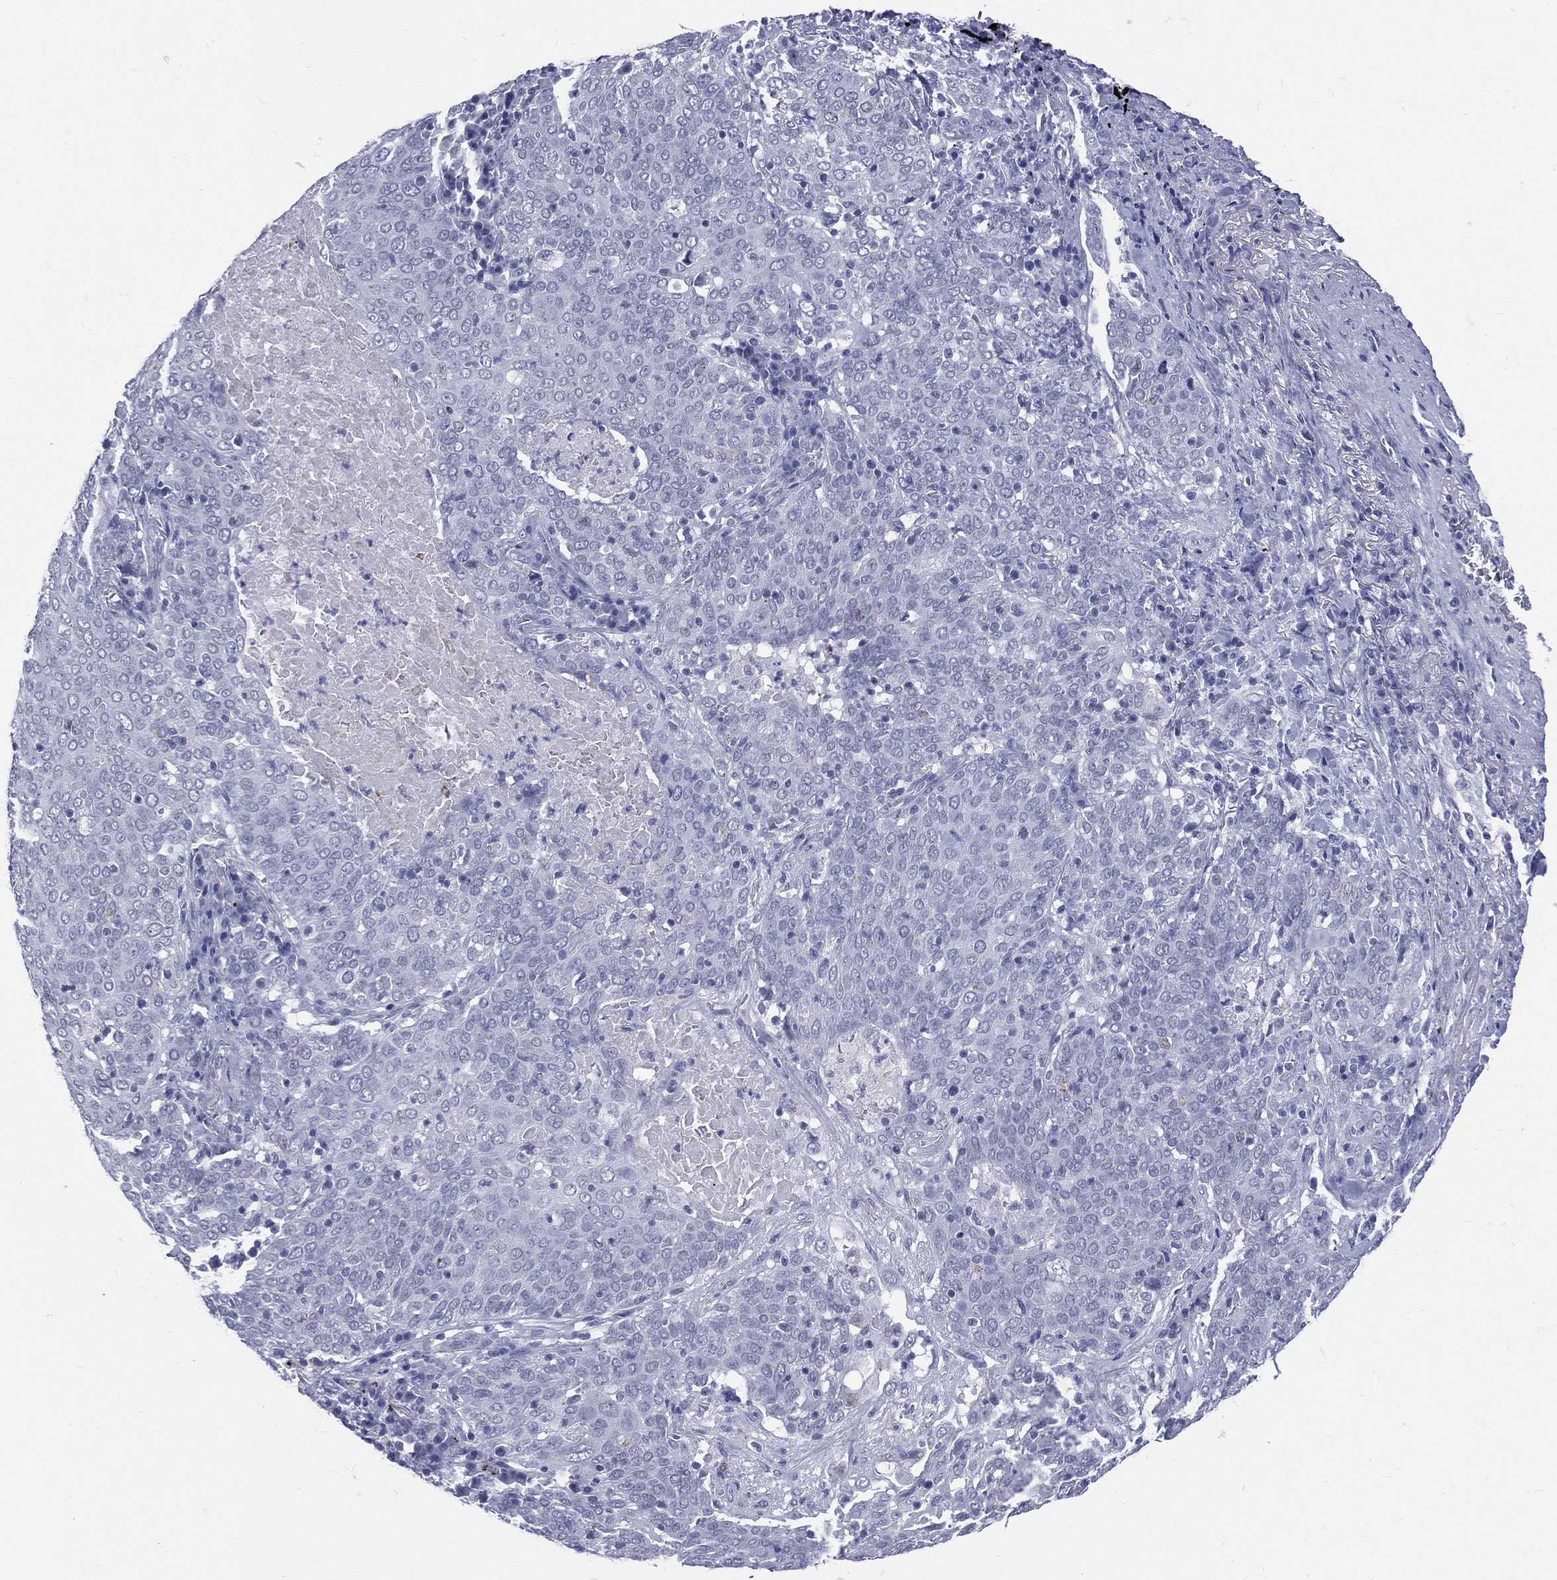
{"staining": {"intensity": "negative", "quantity": "none", "location": "none"}, "tissue": "lung cancer", "cell_type": "Tumor cells", "image_type": "cancer", "snomed": [{"axis": "morphology", "description": "Squamous cell carcinoma, NOS"}, {"axis": "topography", "description": "Lung"}], "caption": "This photomicrograph is of squamous cell carcinoma (lung) stained with immunohistochemistry to label a protein in brown with the nuclei are counter-stained blue. There is no staining in tumor cells.", "gene": "MLLT10", "patient": {"sex": "male", "age": 82}}